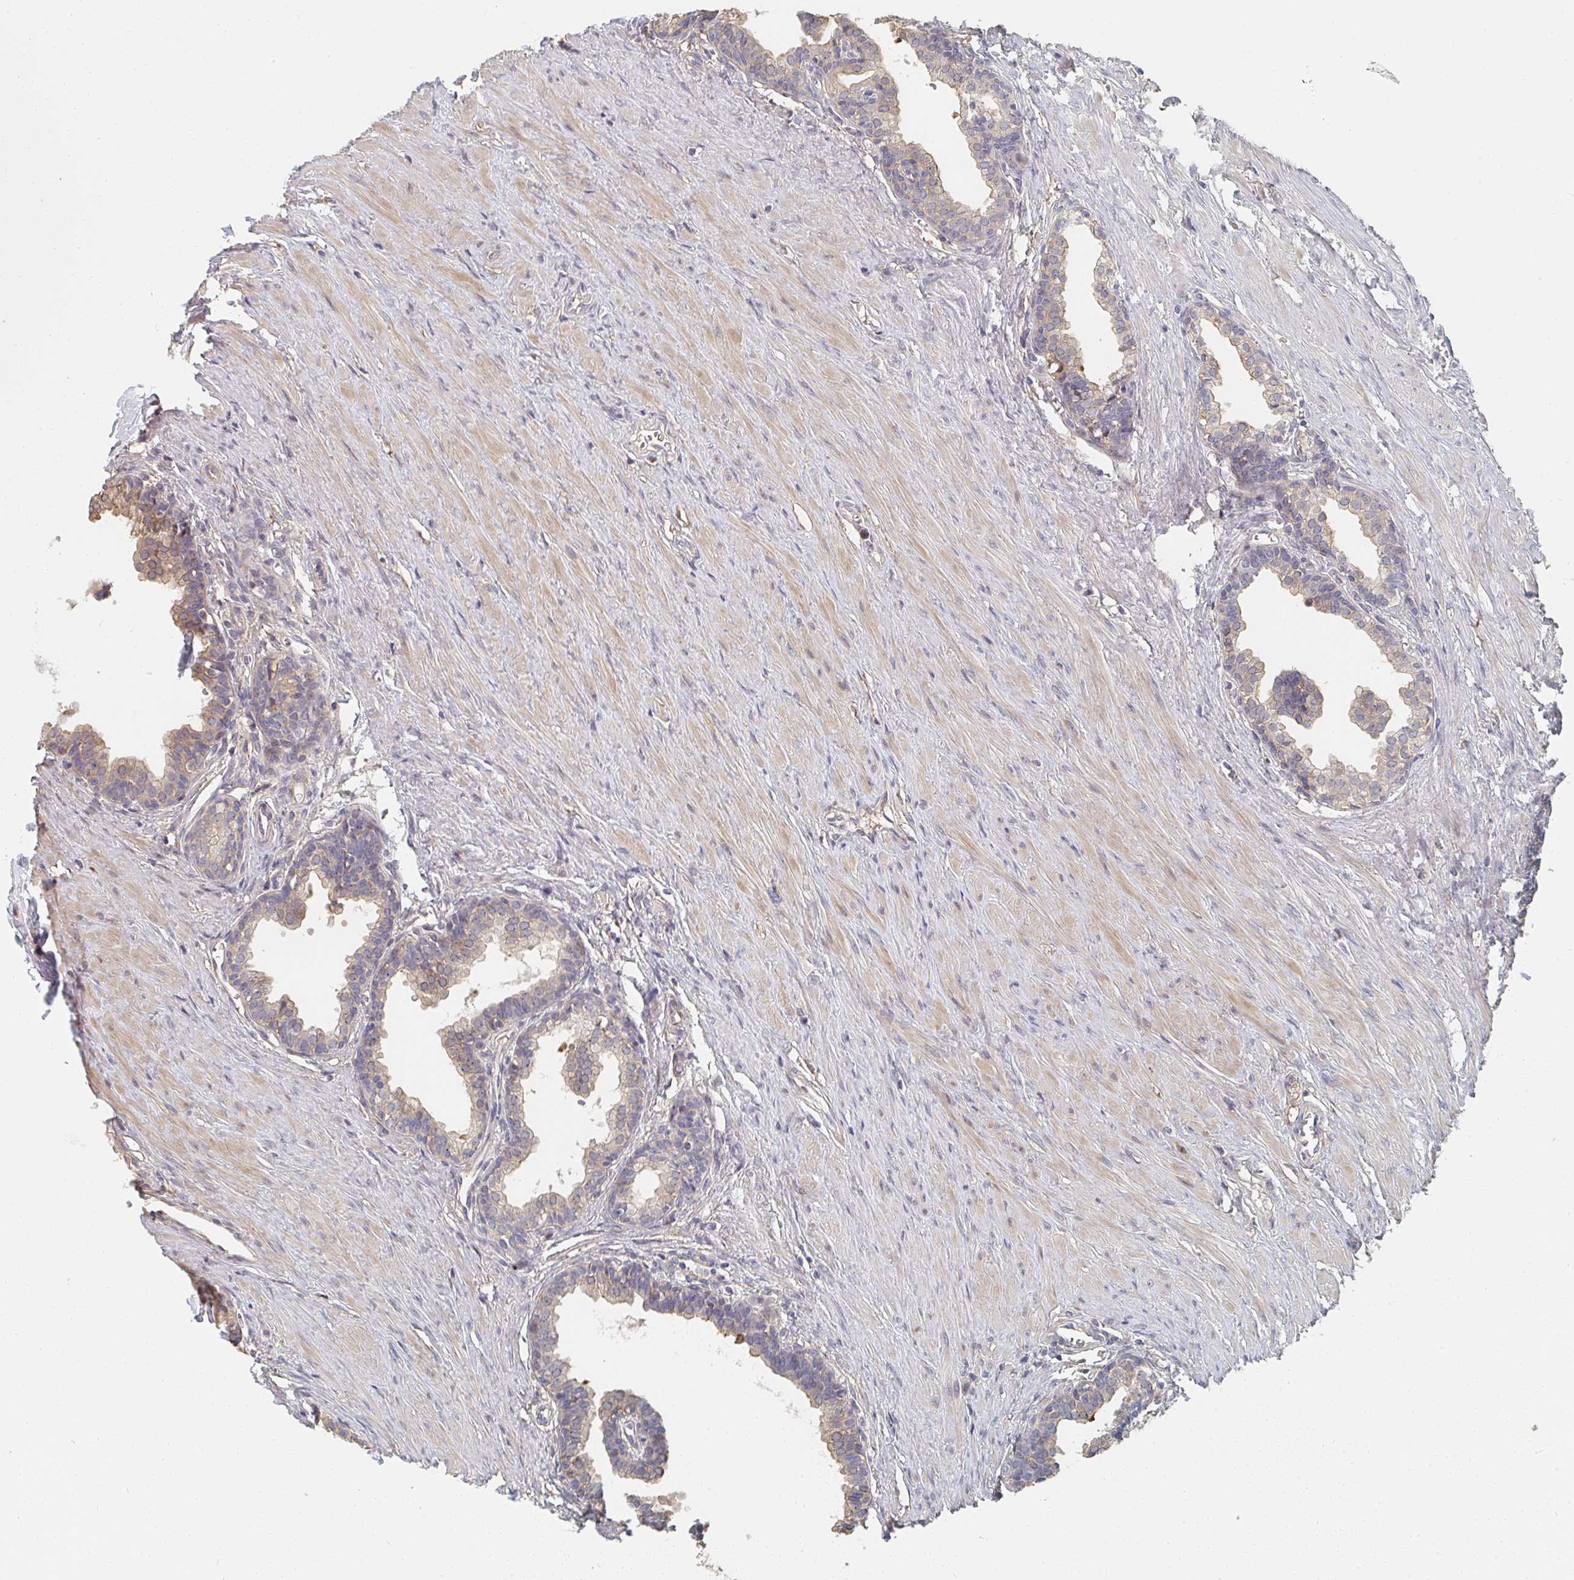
{"staining": {"intensity": "weak", "quantity": "<25%", "location": "cytoplasmic/membranous"}, "tissue": "prostate", "cell_type": "Glandular cells", "image_type": "normal", "snomed": [{"axis": "morphology", "description": "Normal tissue, NOS"}, {"axis": "topography", "description": "Prostate"}, {"axis": "topography", "description": "Peripheral nerve tissue"}], "caption": "Prostate stained for a protein using IHC demonstrates no expression glandular cells.", "gene": "PTEN", "patient": {"sex": "male", "age": 55}}